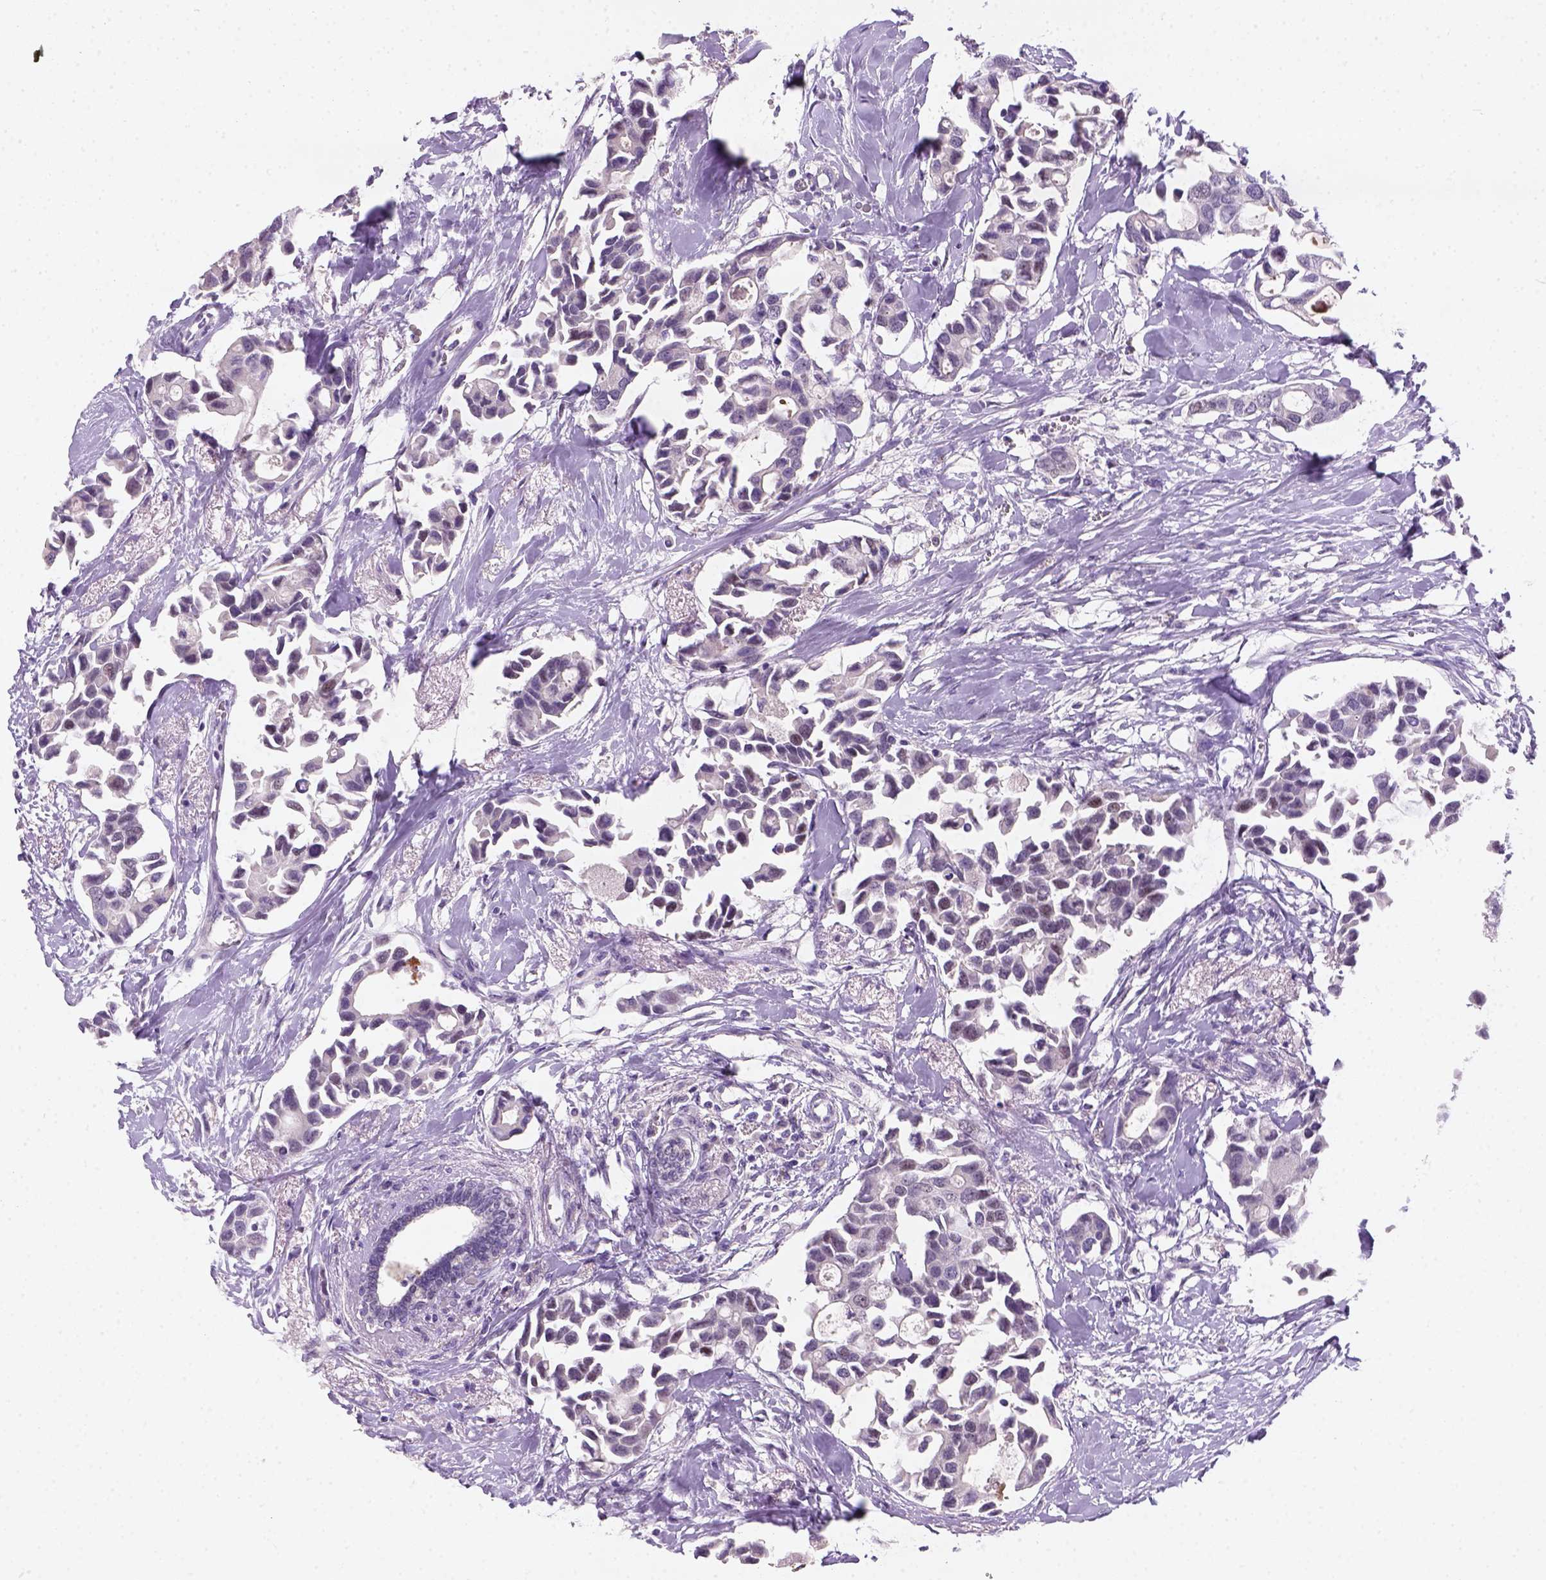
{"staining": {"intensity": "negative", "quantity": "none", "location": "none"}, "tissue": "breast cancer", "cell_type": "Tumor cells", "image_type": "cancer", "snomed": [{"axis": "morphology", "description": "Duct carcinoma"}, {"axis": "topography", "description": "Breast"}], "caption": "DAB (3,3'-diaminobenzidine) immunohistochemical staining of human breast infiltrating ductal carcinoma exhibits no significant positivity in tumor cells. The staining was performed using DAB to visualize the protein expression in brown, while the nuclei were stained in blue with hematoxylin (Magnification: 20x).", "gene": "ZMAT4", "patient": {"sex": "female", "age": 83}}